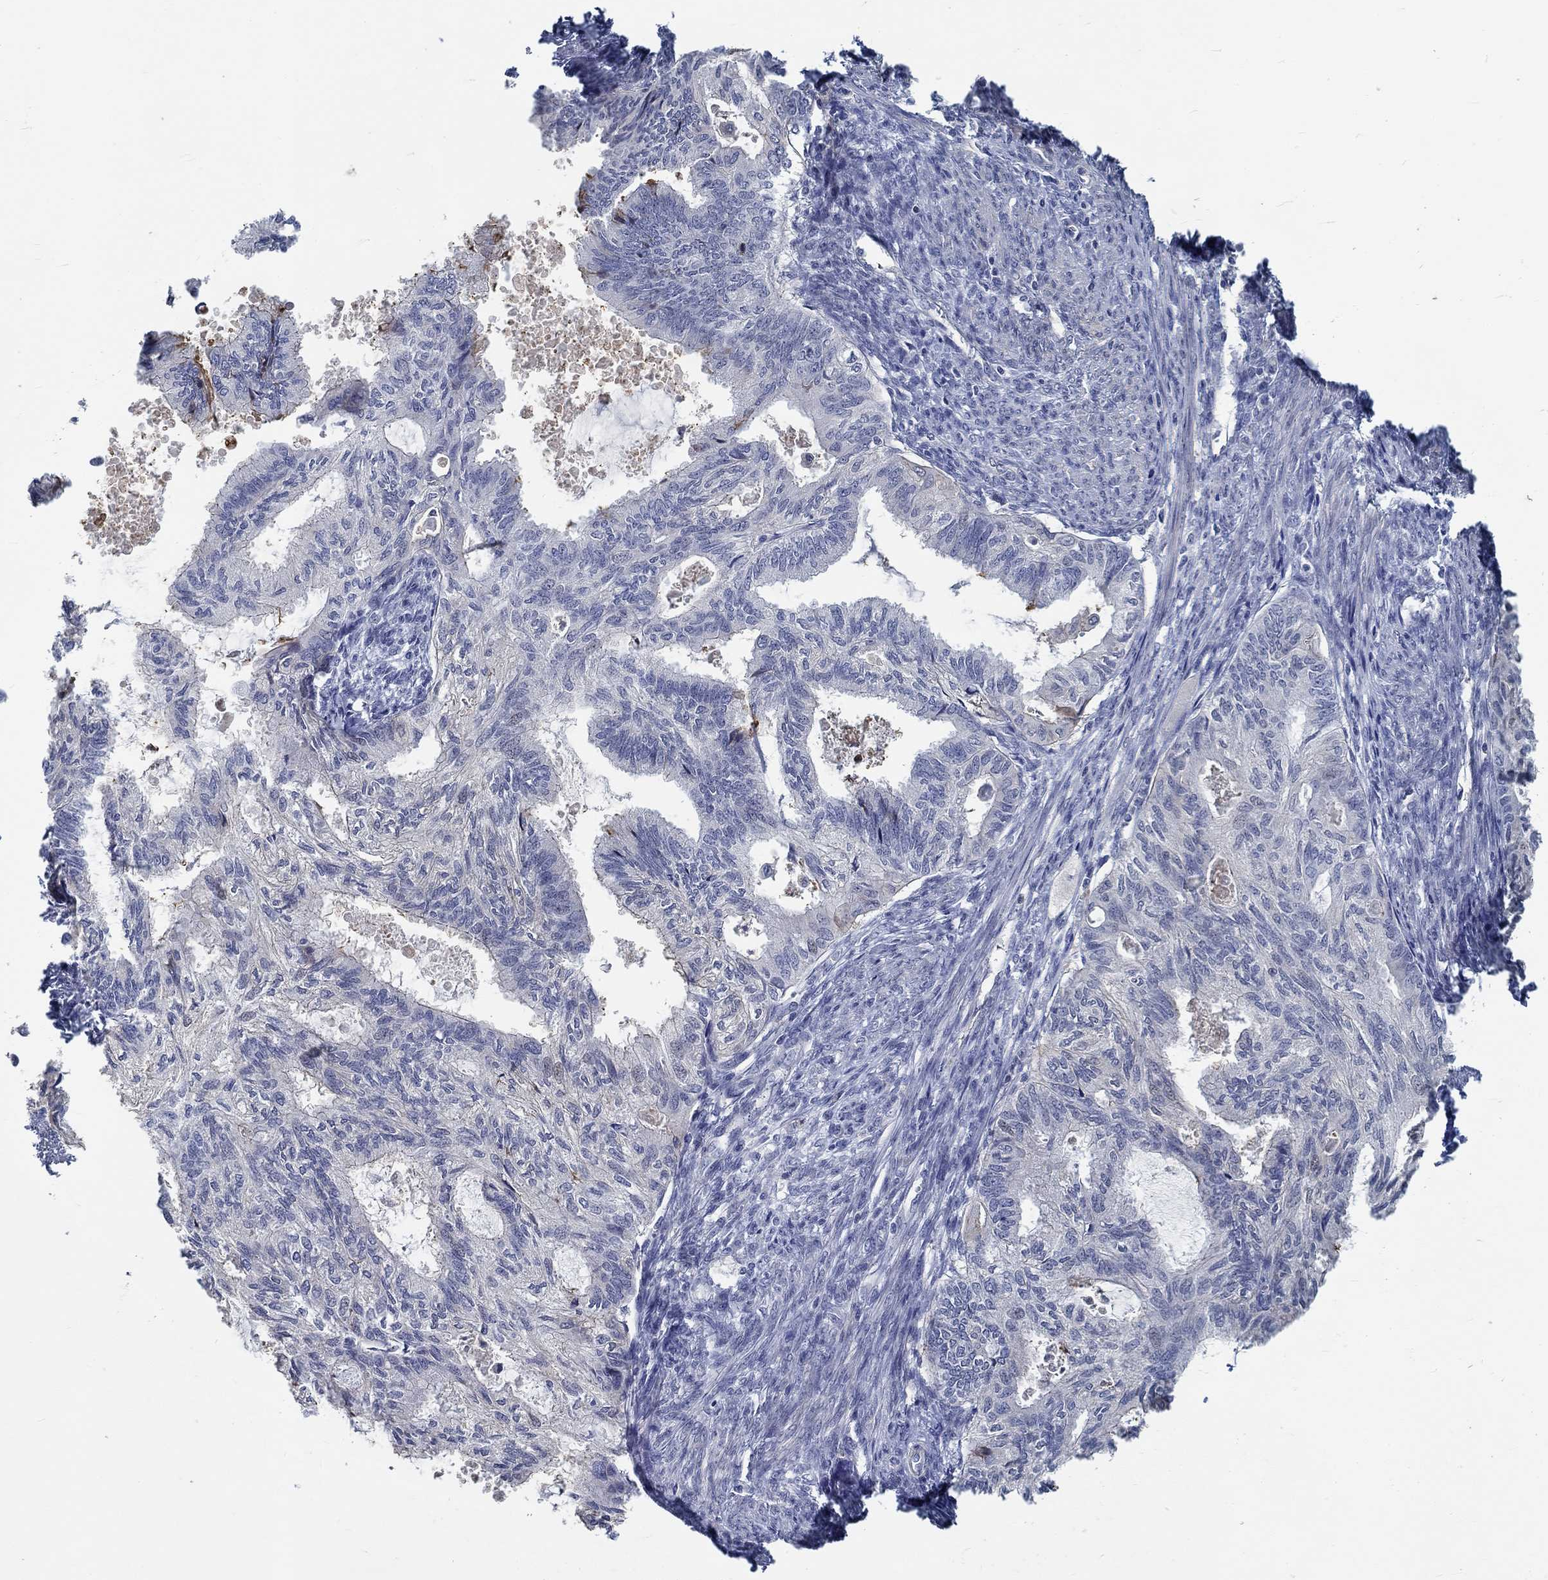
{"staining": {"intensity": "negative", "quantity": "none", "location": "none"}, "tissue": "endometrial cancer", "cell_type": "Tumor cells", "image_type": "cancer", "snomed": [{"axis": "morphology", "description": "Adenocarcinoma, NOS"}, {"axis": "topography", "description": "Endometrium"}], "caption": "There is no significant positivity in tumor cells of adenocarcinoma (endometrial).", "gene": "MYBPC1", "patient": {"sex": "female", "age": 86}}